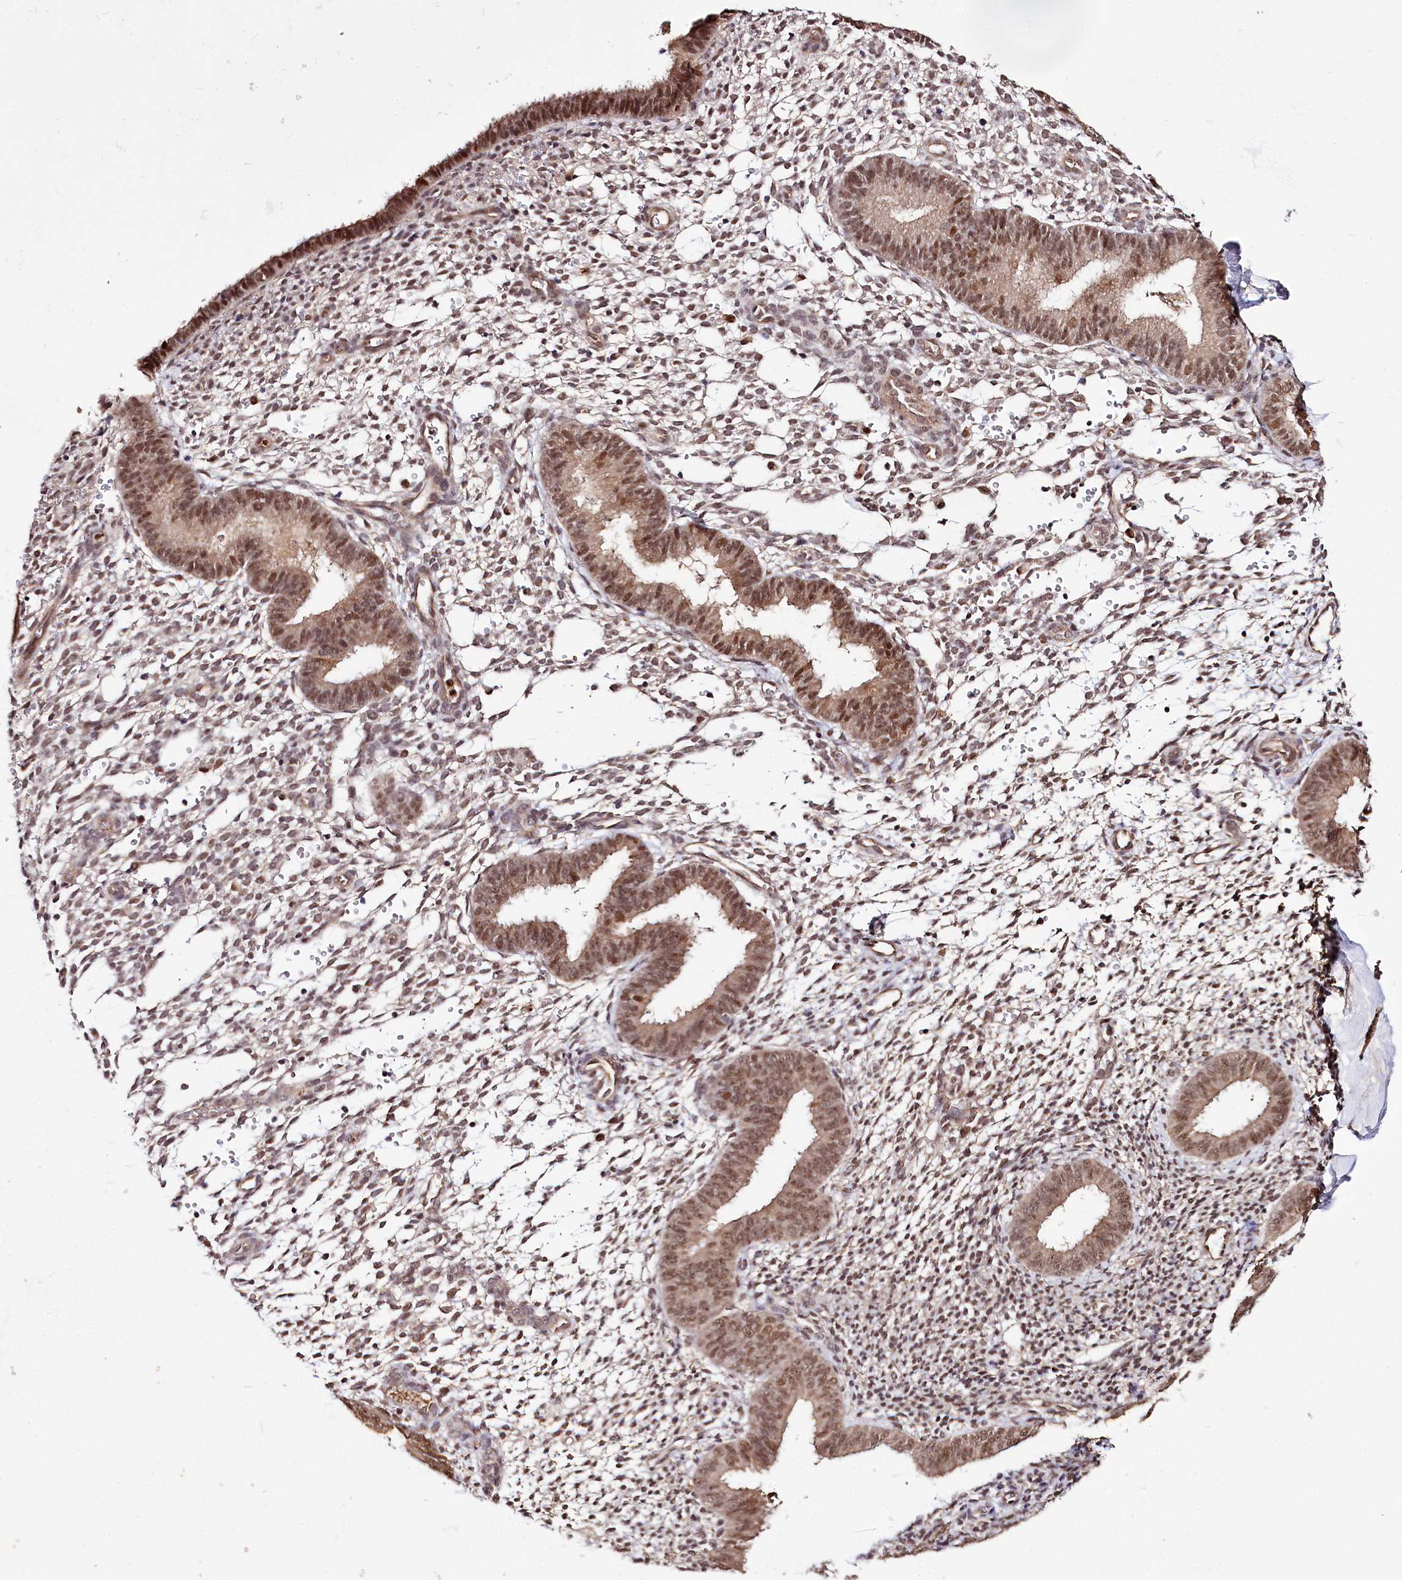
{"staining": {"intensity": "moderate", "quantity": "25%-75%", "location": "nuclear"}, "tissue": "endometrium", "cell_type": "Cells in endometrial stroma", "image_type": "normal", "snomed": [{"axis": "morphology", "description": "Normal tissue, NOS"}, {"axis": "topography", "description": "Uterus"}, {"axis": "topography", "description": "Endometrium"}], "caption": "DAB immunohistochemical staining of normal human endometrium displays moderate nuclear protein expression in about 25%-75% of cells in endometrial stroma. Ihc stains the protein in brown and the nuclei are stained blue.", "gene": "GNL3L", "patient": {"sex": "female", "age": 48}}